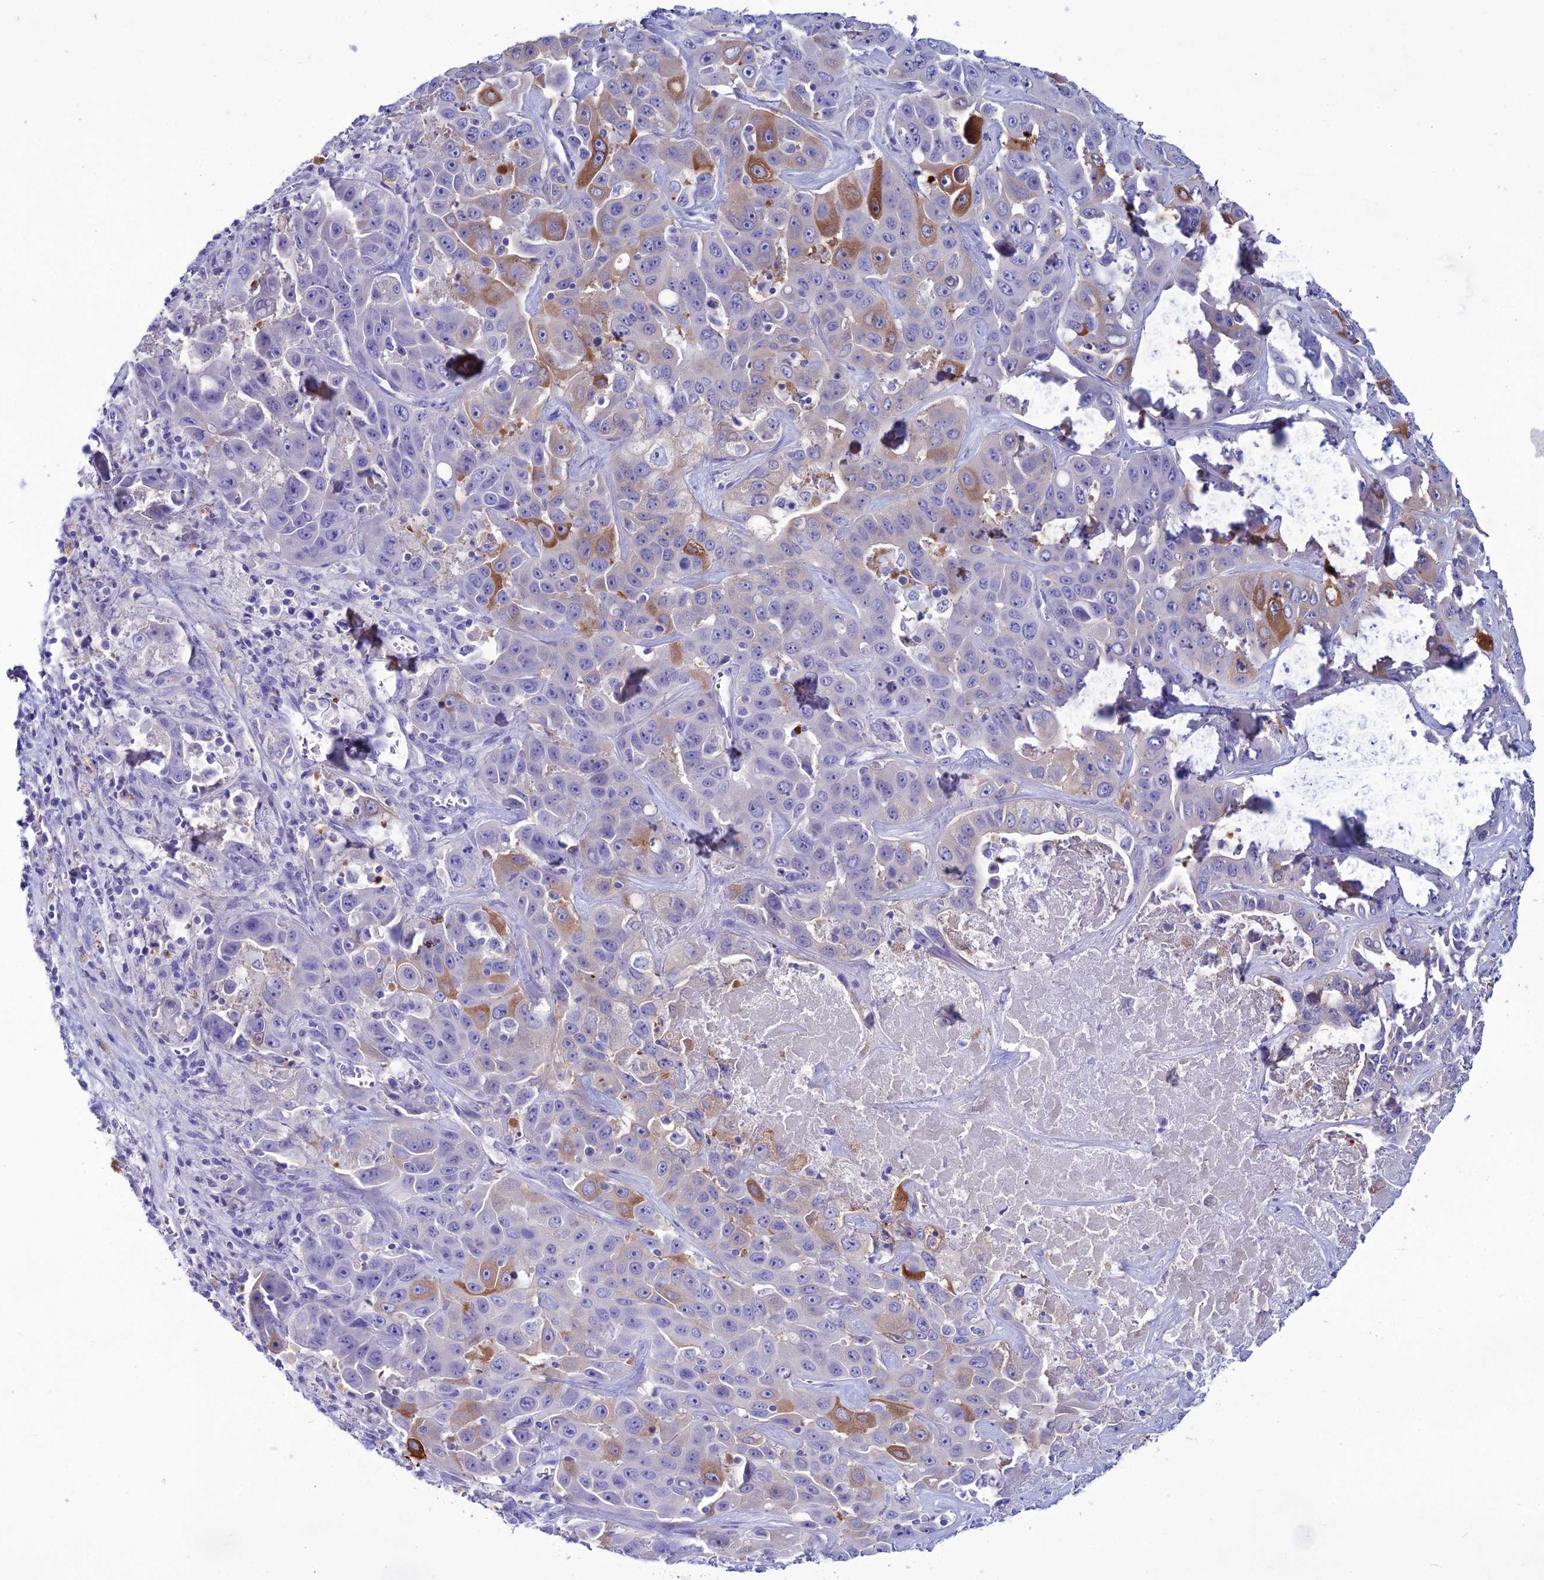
{"staining": {"intensity": "moderate", "quantity": "<25%", "location": "cytoplasmic/membranous"}, "tissue": "liver cancer", "cell_type": "Tumor cells", "image_type": "cancer", "snomed": [{"axis": "morphology", "description": "Cholangiocarcinoma"}, {"axis": "topography", "description": "Liver"}], "caption": "Immunohistochemistry photomicrograph of human cholangiocarcinoma (liver) stained for a protein (brown), which demonstrates low levels of moderate cytoplasmic/membranous staining in approximately <25% of tumor cells.", "gene": "CLEC2L", "patient": {"sex": "female", "age": 52}}